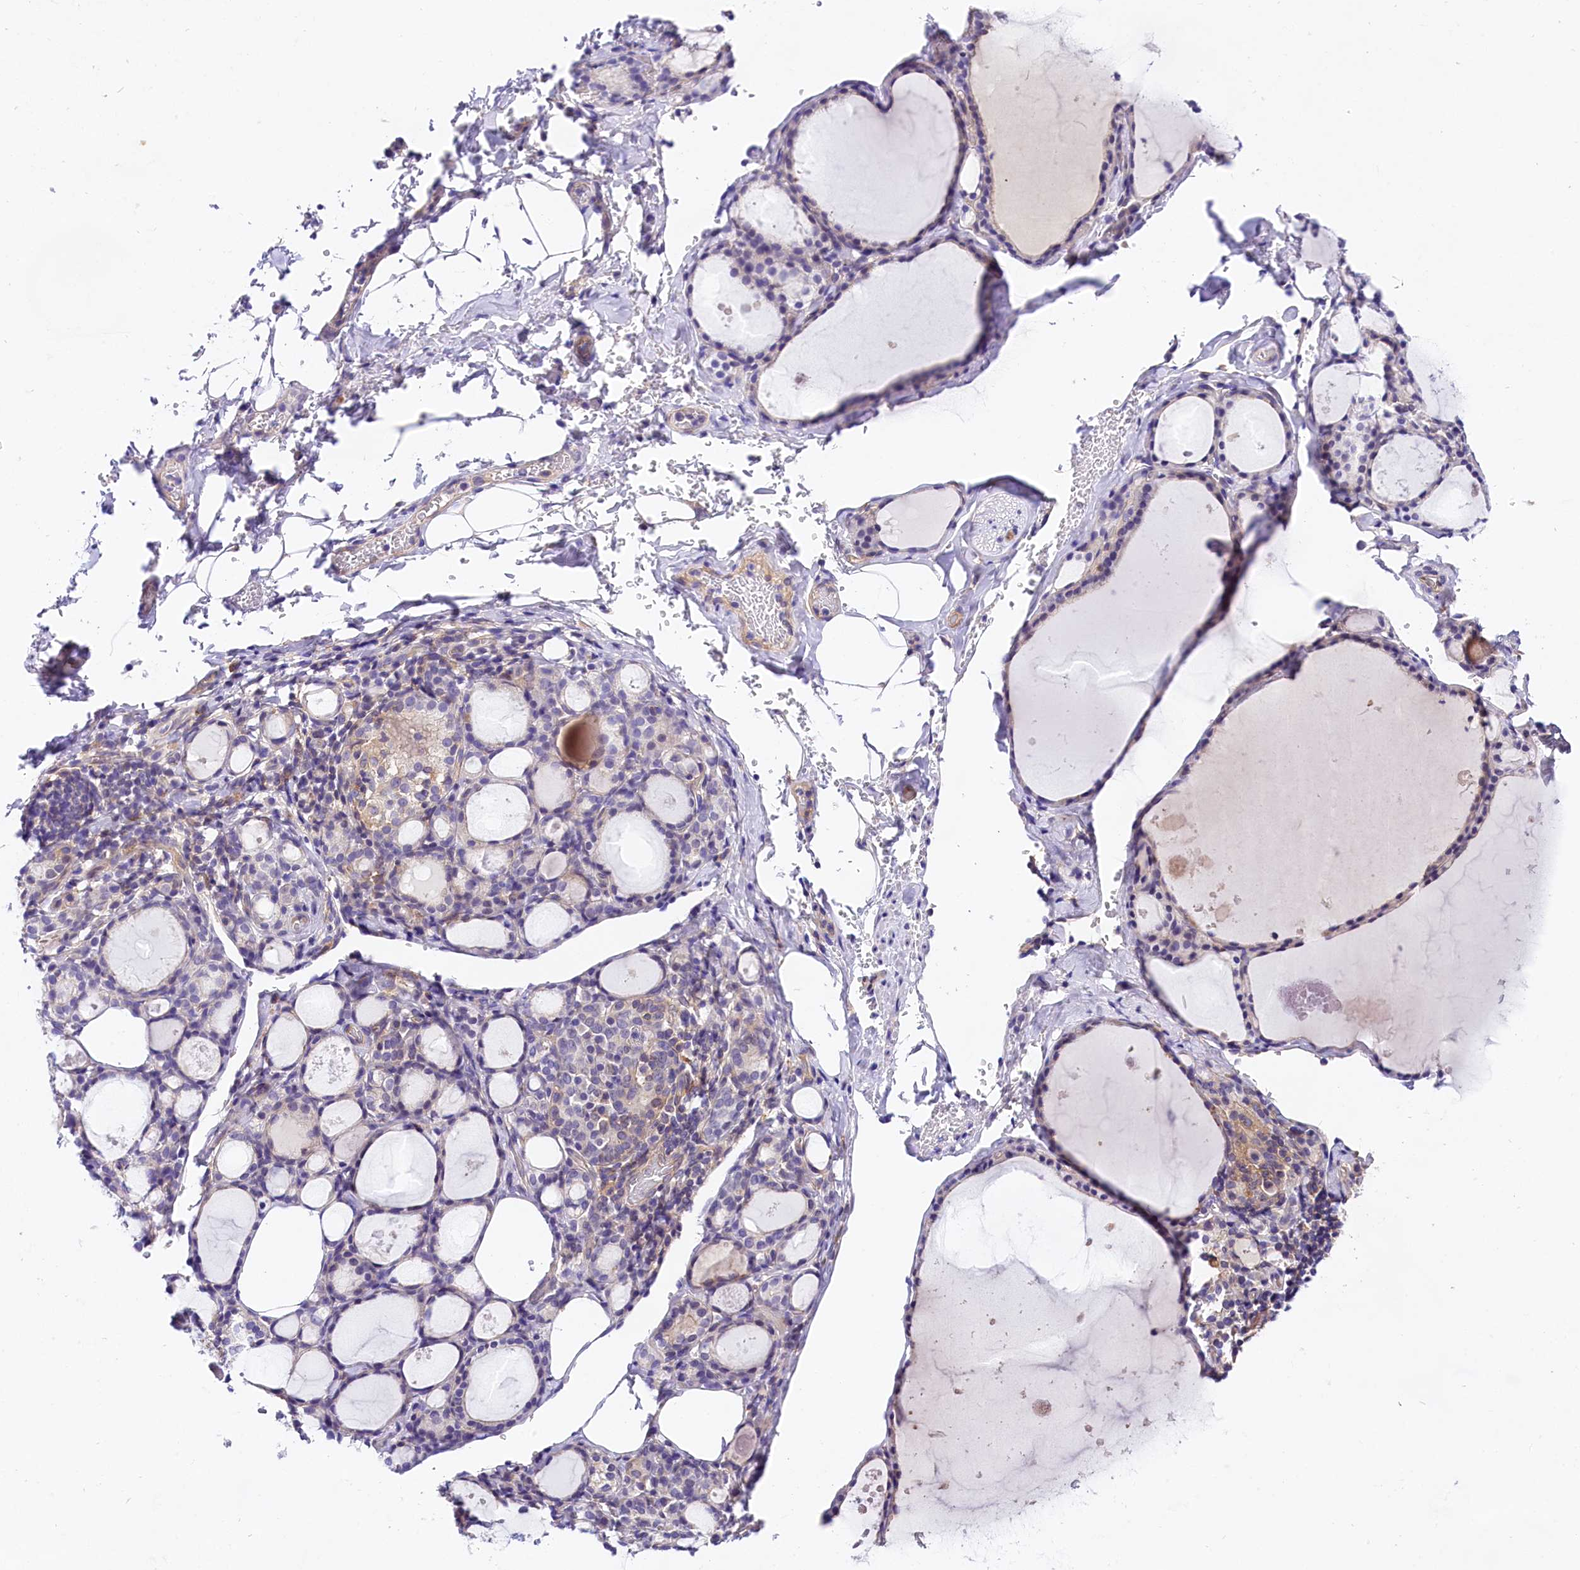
{"staining": {"intensity": "negative", "quantity": "none", "location": "none"}, "tissue": "thyroid gland", "cell_type": "Glandular cells", "image_type": "normal", "snomed": [{"axis": "morphology", "description": "Normal tissue, NOS"}, {"axis": "topography", "description": "Thyroid gland"}], "caption": "High power microscopy photomicrograph of an immunohistochemistry (IHC) histopathology image of unremarkable thyroid gland, revealing no significant positivity in glandular cells.", "gene": "OAS3", "patient": {"sex": "male", "age": 56}}